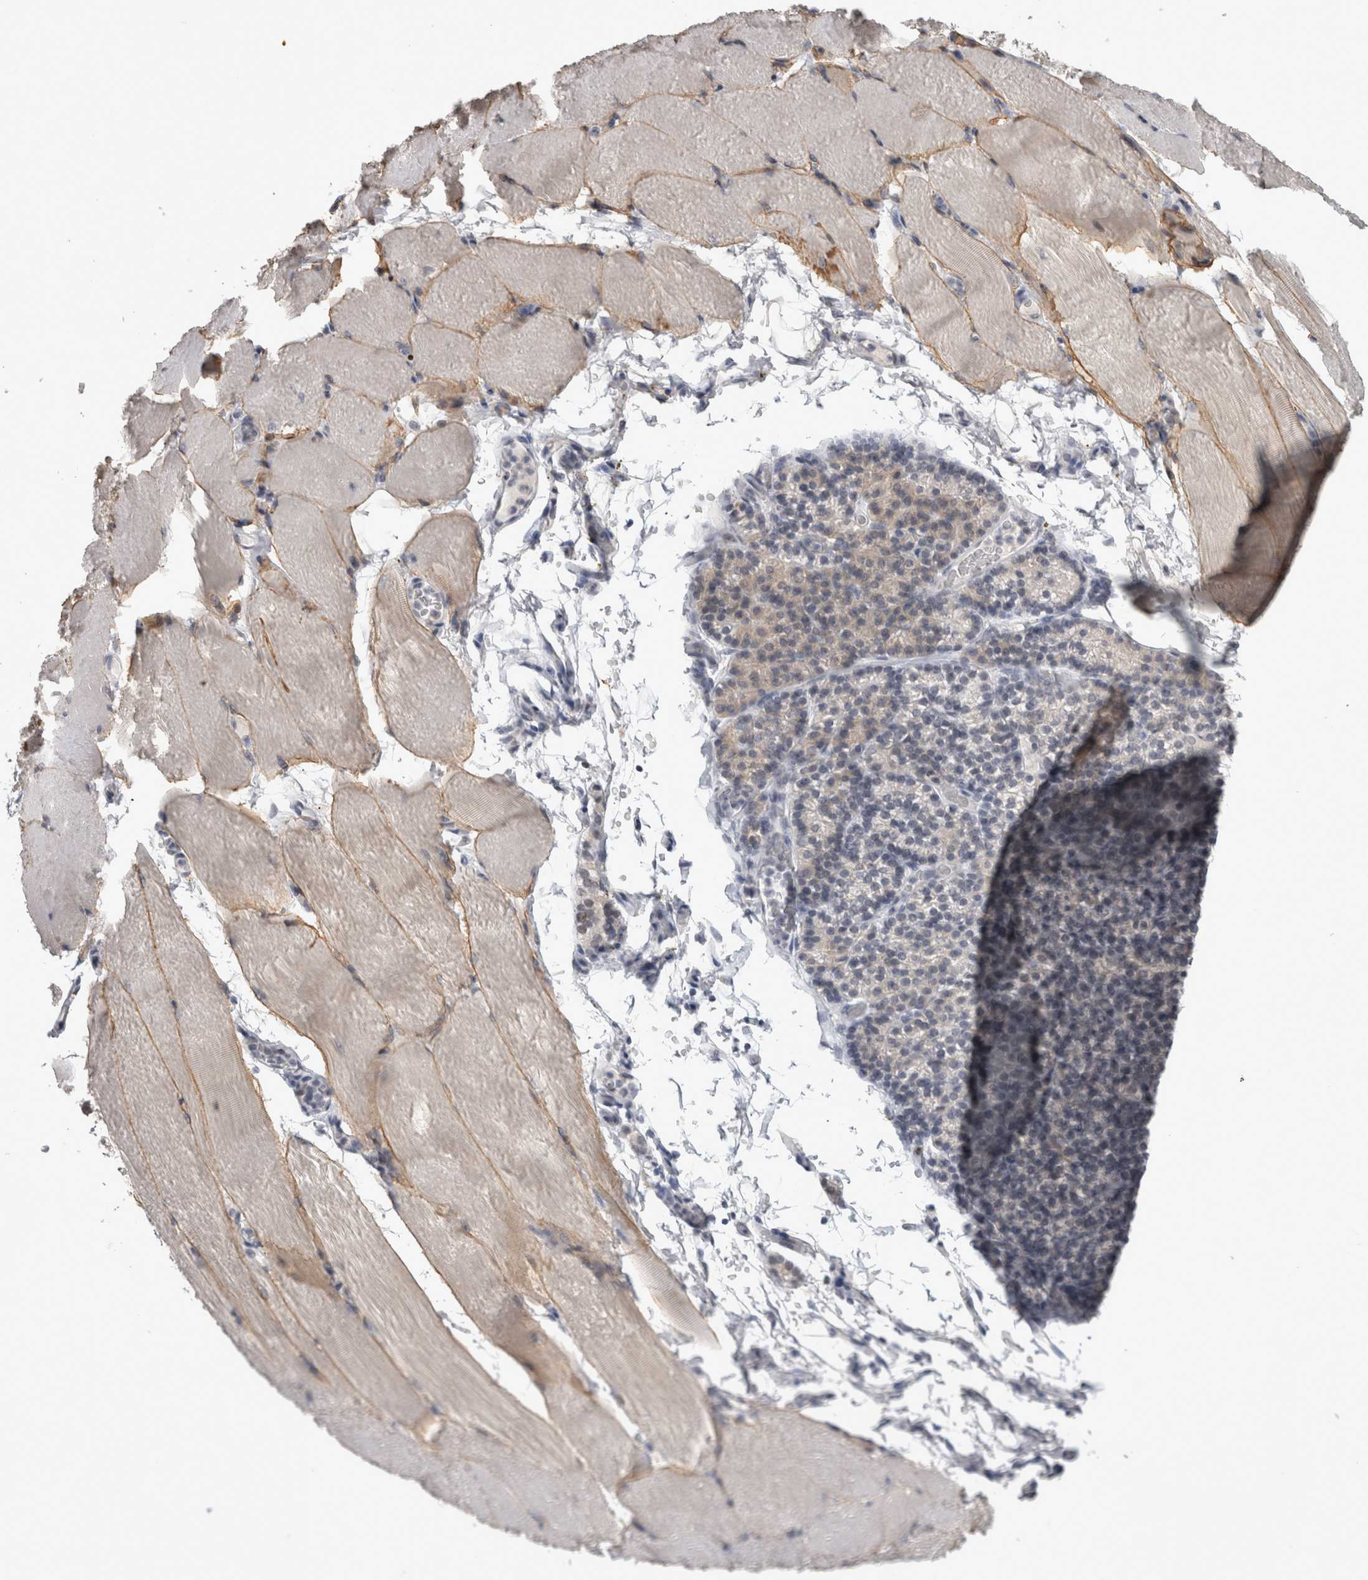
{"staining": {"intensity": "weak", "quantity": "25%-75%", "location": "cytoplasmic/membranous"}, "tissue": "skeletal muscle", "cell_type": "Myocytes", "image_type": "normal", "snomed": [{"axis": "morphology", "description": "Normal tissue, NOS"}, {"axis": "topography", "description": "Skeletal muscle"}, {"axis": "topography", "description": "Parathyroid gland"}], "caption": "Immunohistochemistry (IHC) histopathology image of unremarkable human skeletal muscle stained for a protein (brown), which reveals low levels of weak cytoplasmic/membranous staining in approximately 25%-75% of myocytes.", "gene": "KIF18B", "patient": {"sex": "female", "age": 37}}